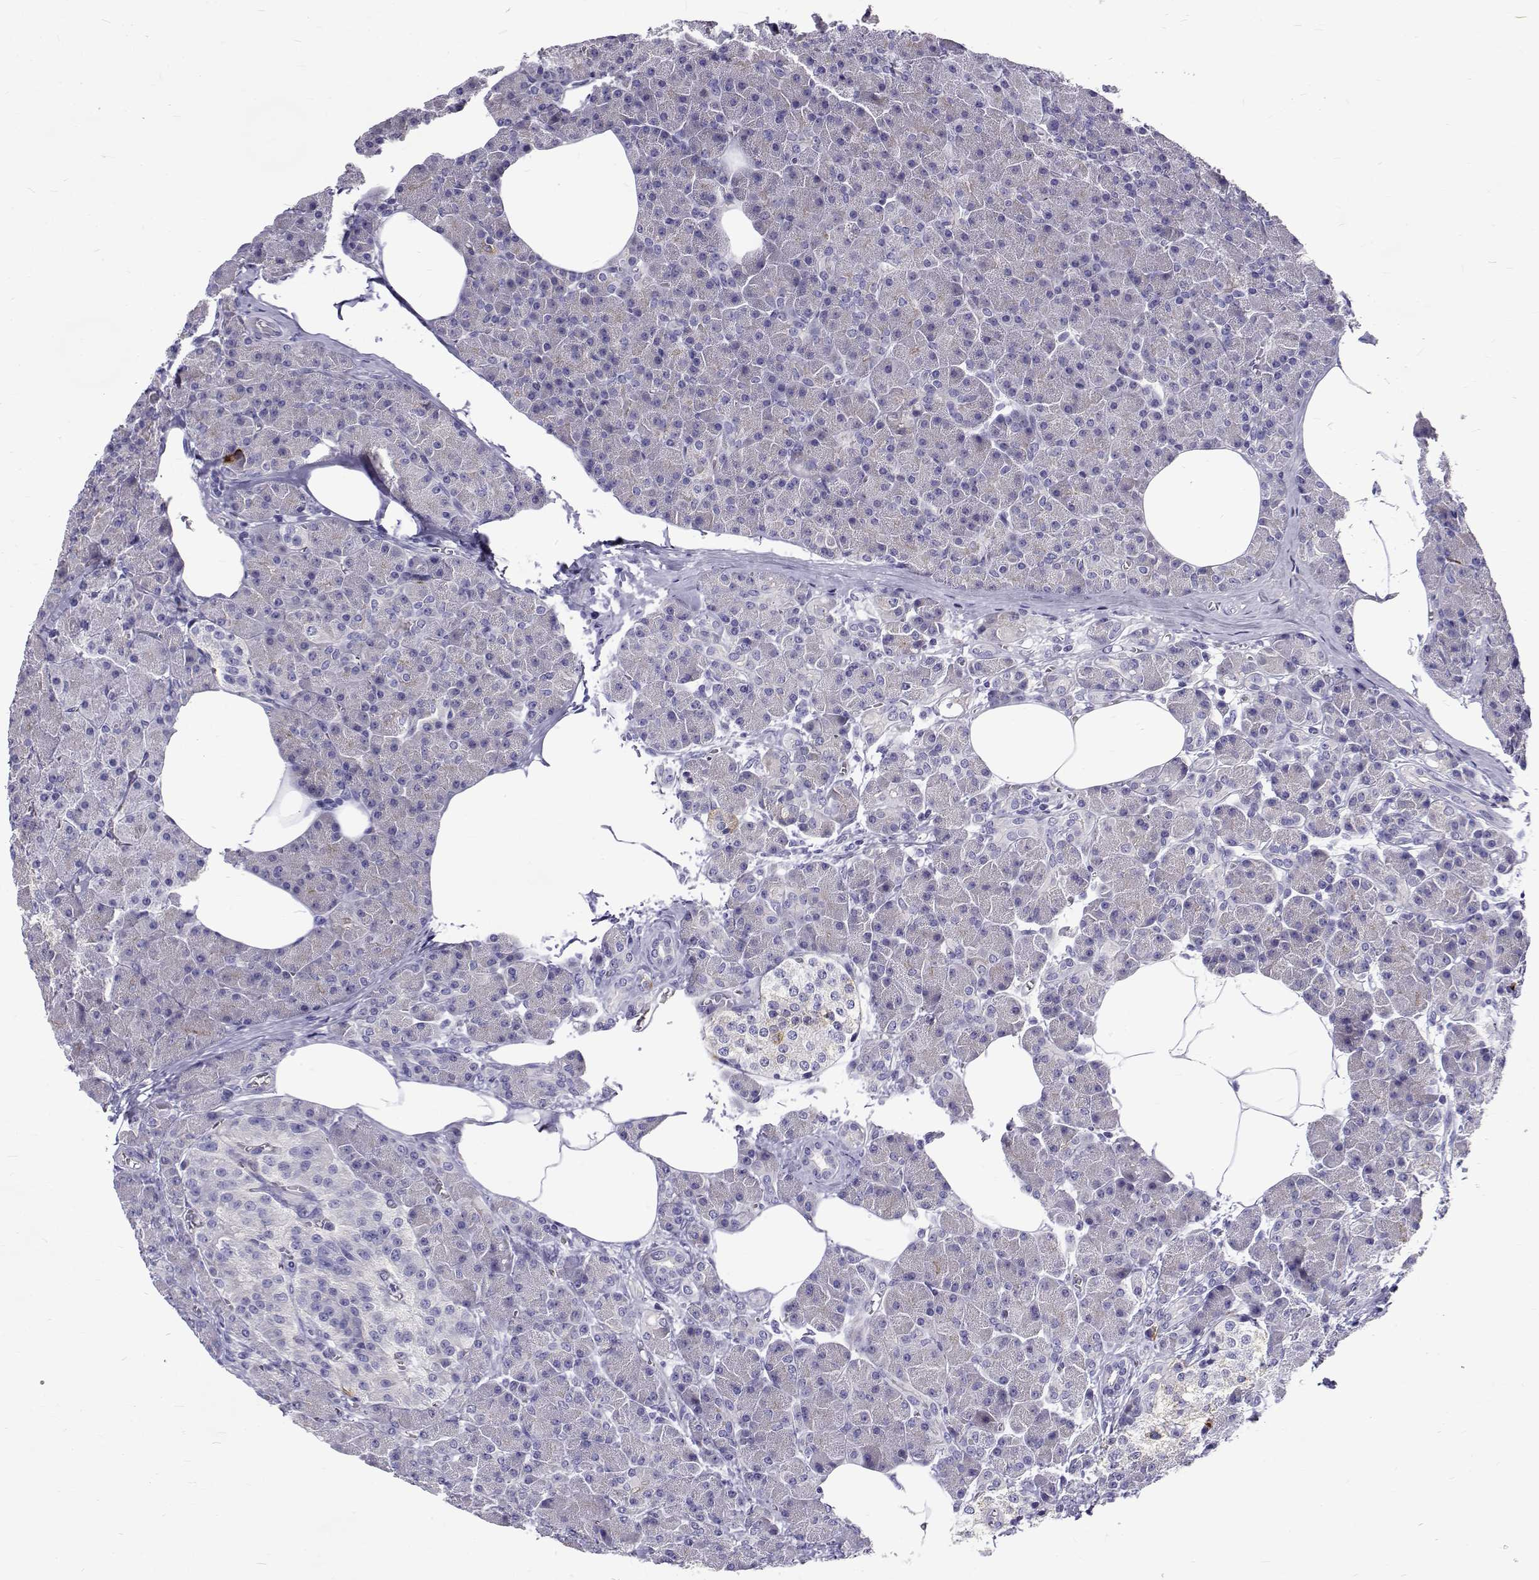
{"staining": {"intensity": "negative", "quantity": "none", "location": "none"}, "tissue": "pancreas", "cell_type": "Exocrine glandular cells", "image_type": "normal", "snomed": [{"axis": "morphology", "description": "Normal tissue, NOS"}, {"axis": "topography", "description": "Pancreas"}], "caption": "Immunohistochemistry (IHC) image of normal pancreas: human pancreas stained with DAB shows no significant protein staining in exocrine glandular cells.", "gene": "IGSF1", "patient": {"sex": "female", "age": 45}}